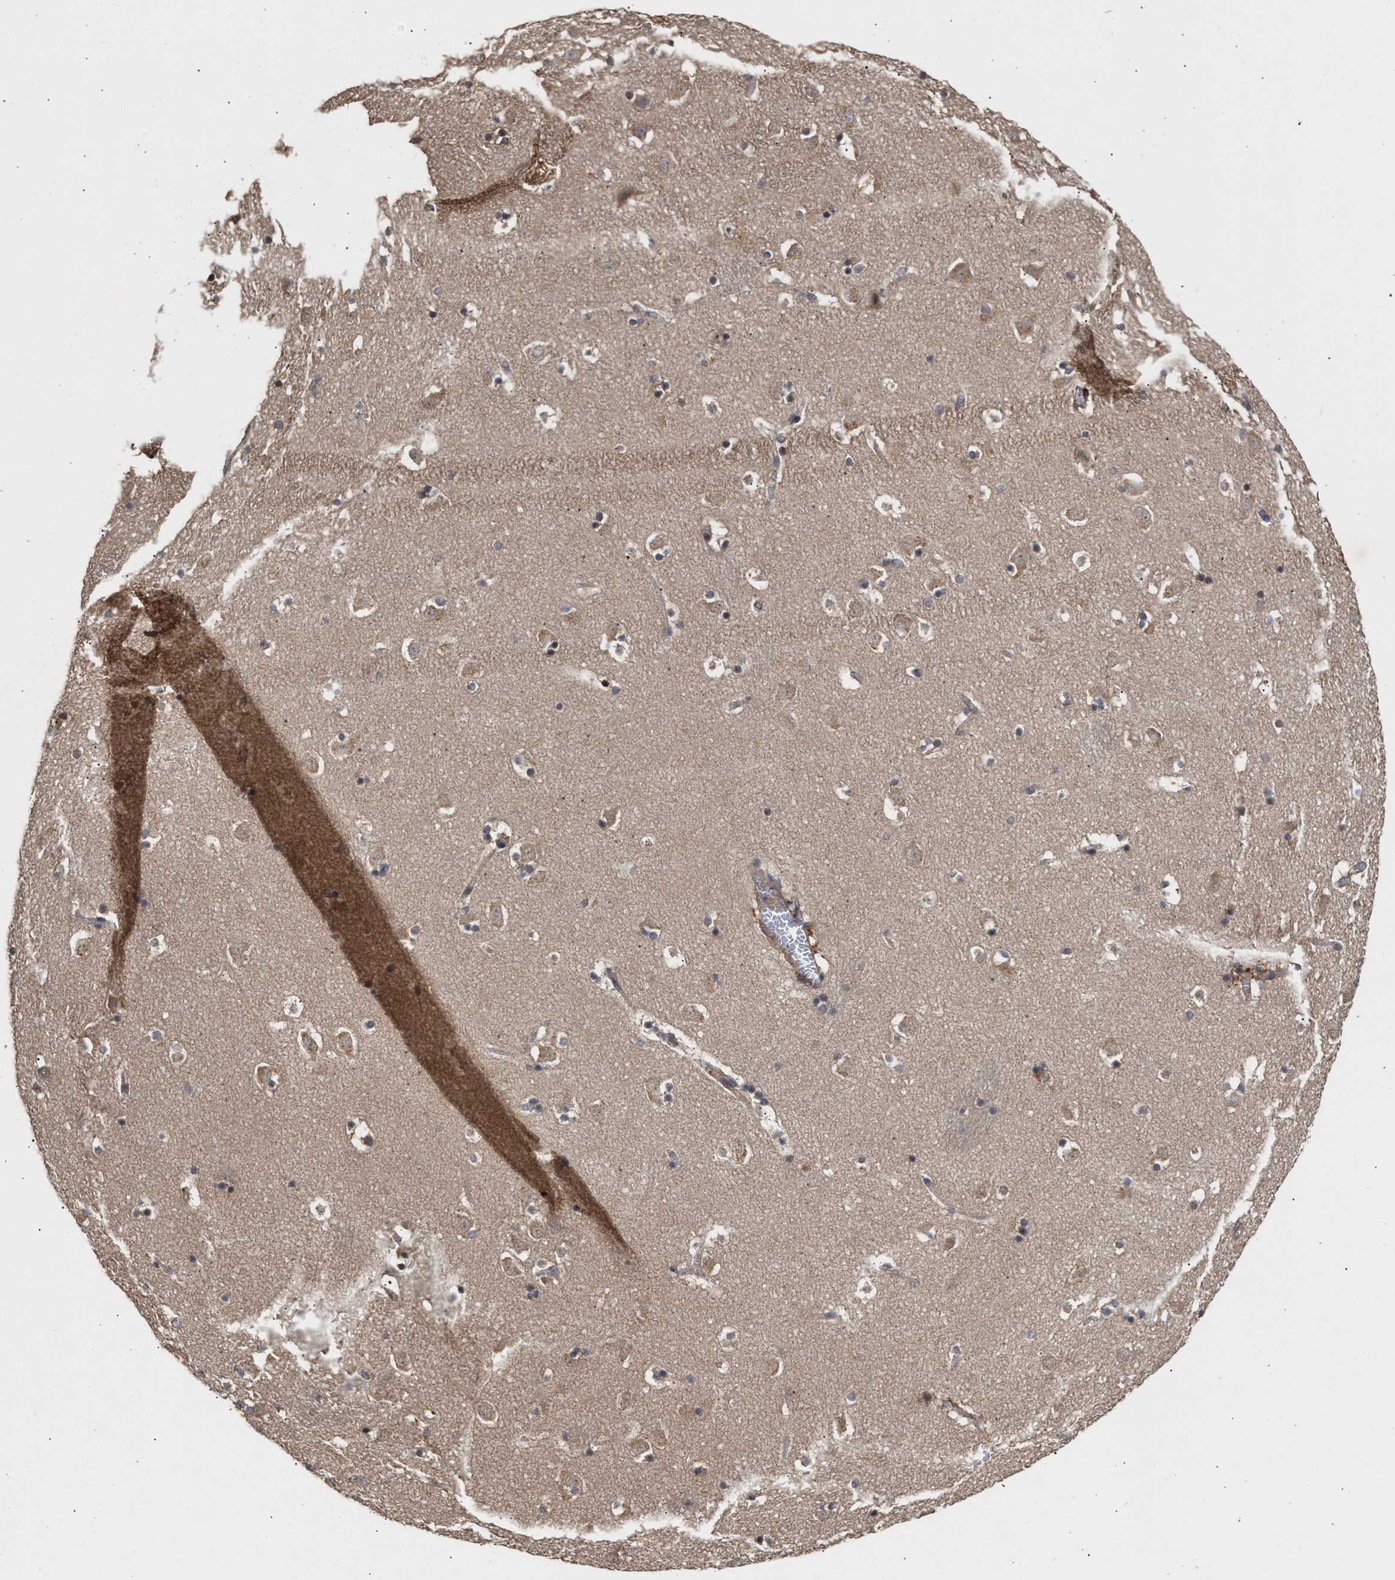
{"staining": {"intensity": "moderate", "quantity": "25%-75%", "location": "cytoplasmic/membranous"}, "tissue": "caudate", "cell_type": "Glial cells", "image_type": "normal", "snomed": [{"axis": "morphology", "description": "Normal tissue, NOS"}, {"axis": "topography", "description": "Lateral ventricle wall"}], "caption": "Caudate stained for a protein demonstrates moderate cytoplasmic/membranous positivity in glial cells. (IHC, brightfield microscopy, high magnification).", "gene": "SAR1A", "patient": {"sex": "male", "age": 45}}